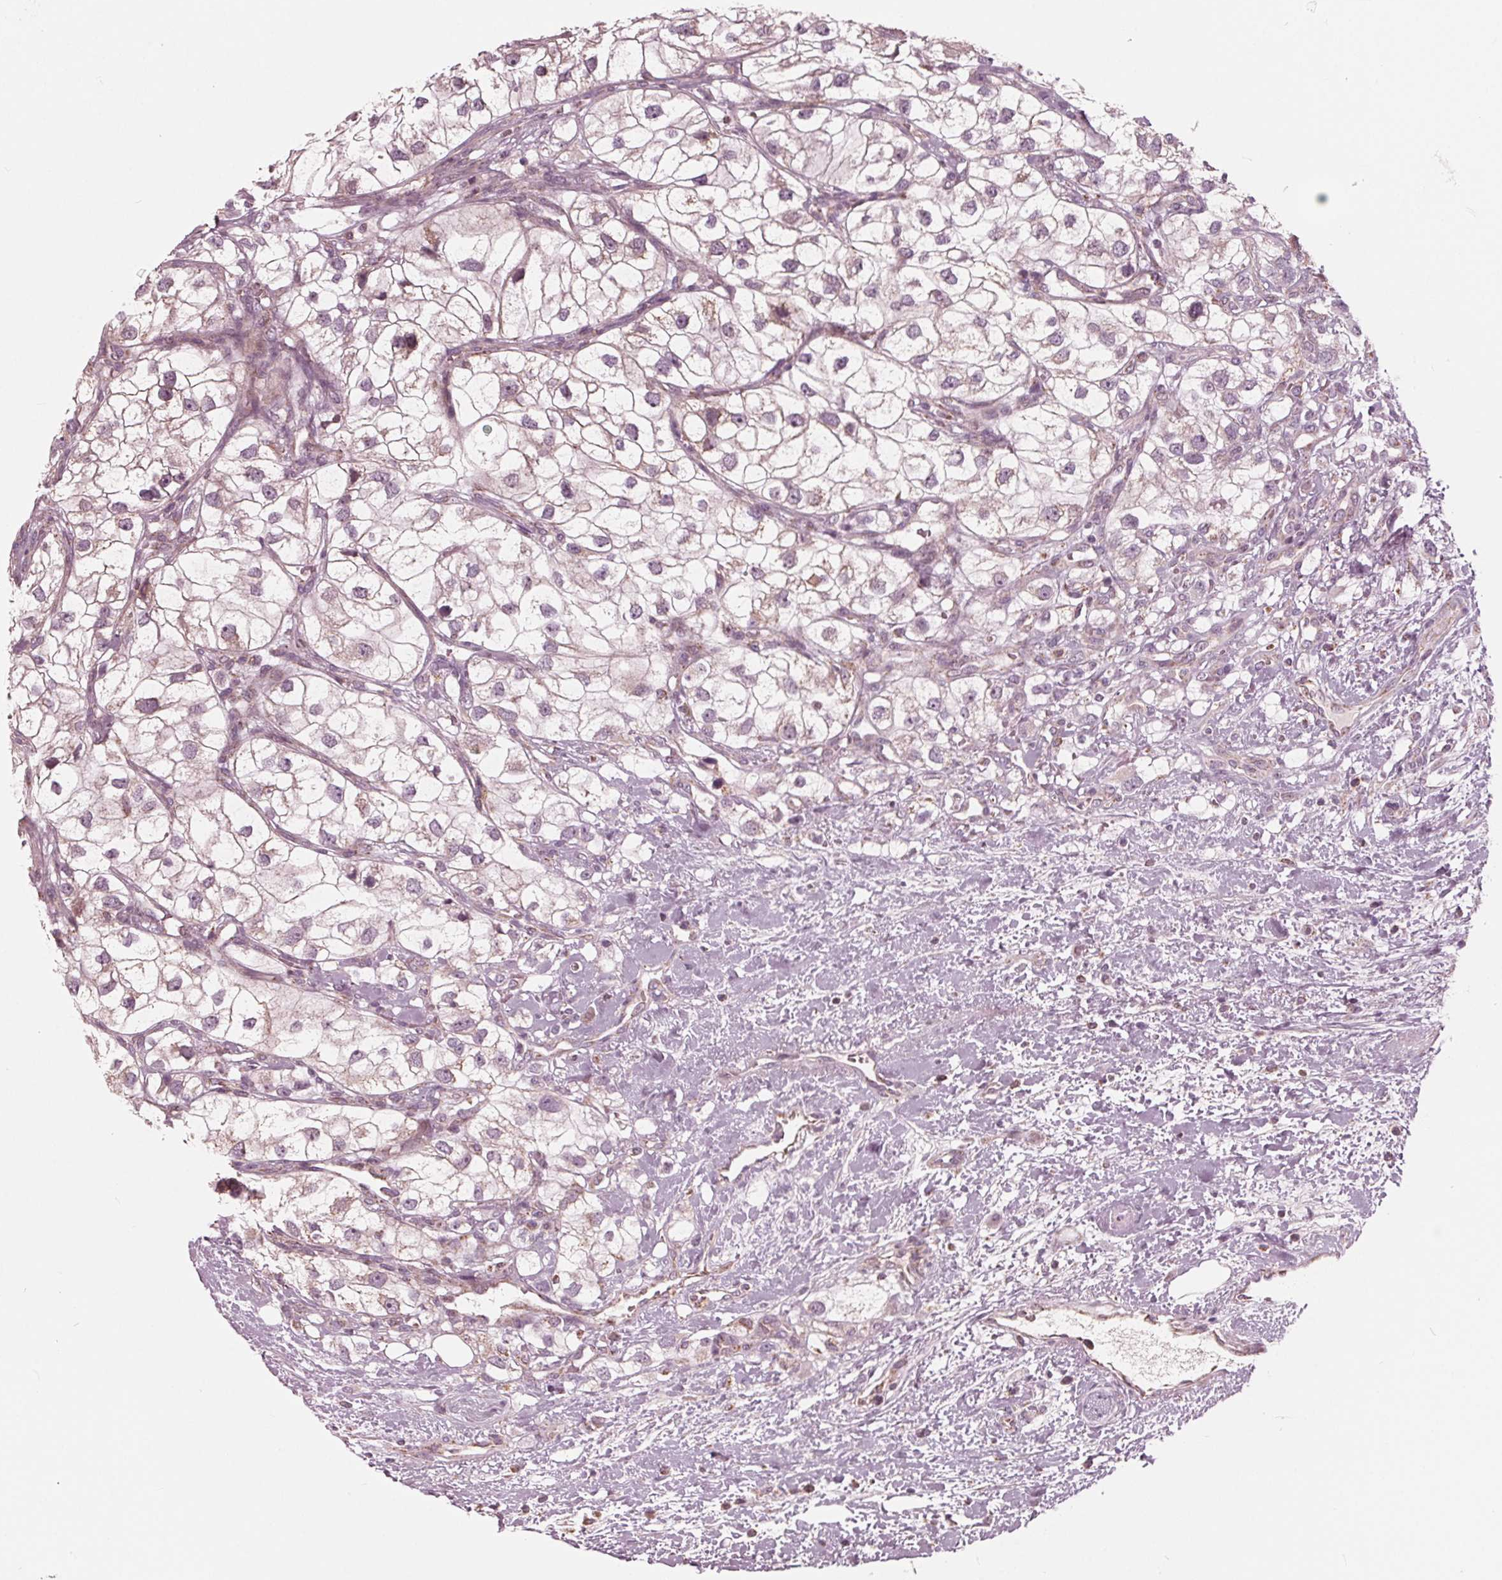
{"staining": {"intensity": "negative", "quantity": "none", "location": "none"}, "tissue": "renal cancer", "cell_type": "Tumor cells", "image_type": "cancer", "snomed": [{"axis": "morphology", "description": "Adenocarcinoma, NOS"}, {"axis": "topography", "description": "Kidney"}], "caption": "The immunohistochemistry (IHC) photomicrograph has no significant positivity in tumor cells of renal cancer tissue. (DAB immunohistochemistry visualized using brightfield microscopy, high magnification).", "gene": "DCAF4L2", "patient": {"sex": "male", "age": 59}}